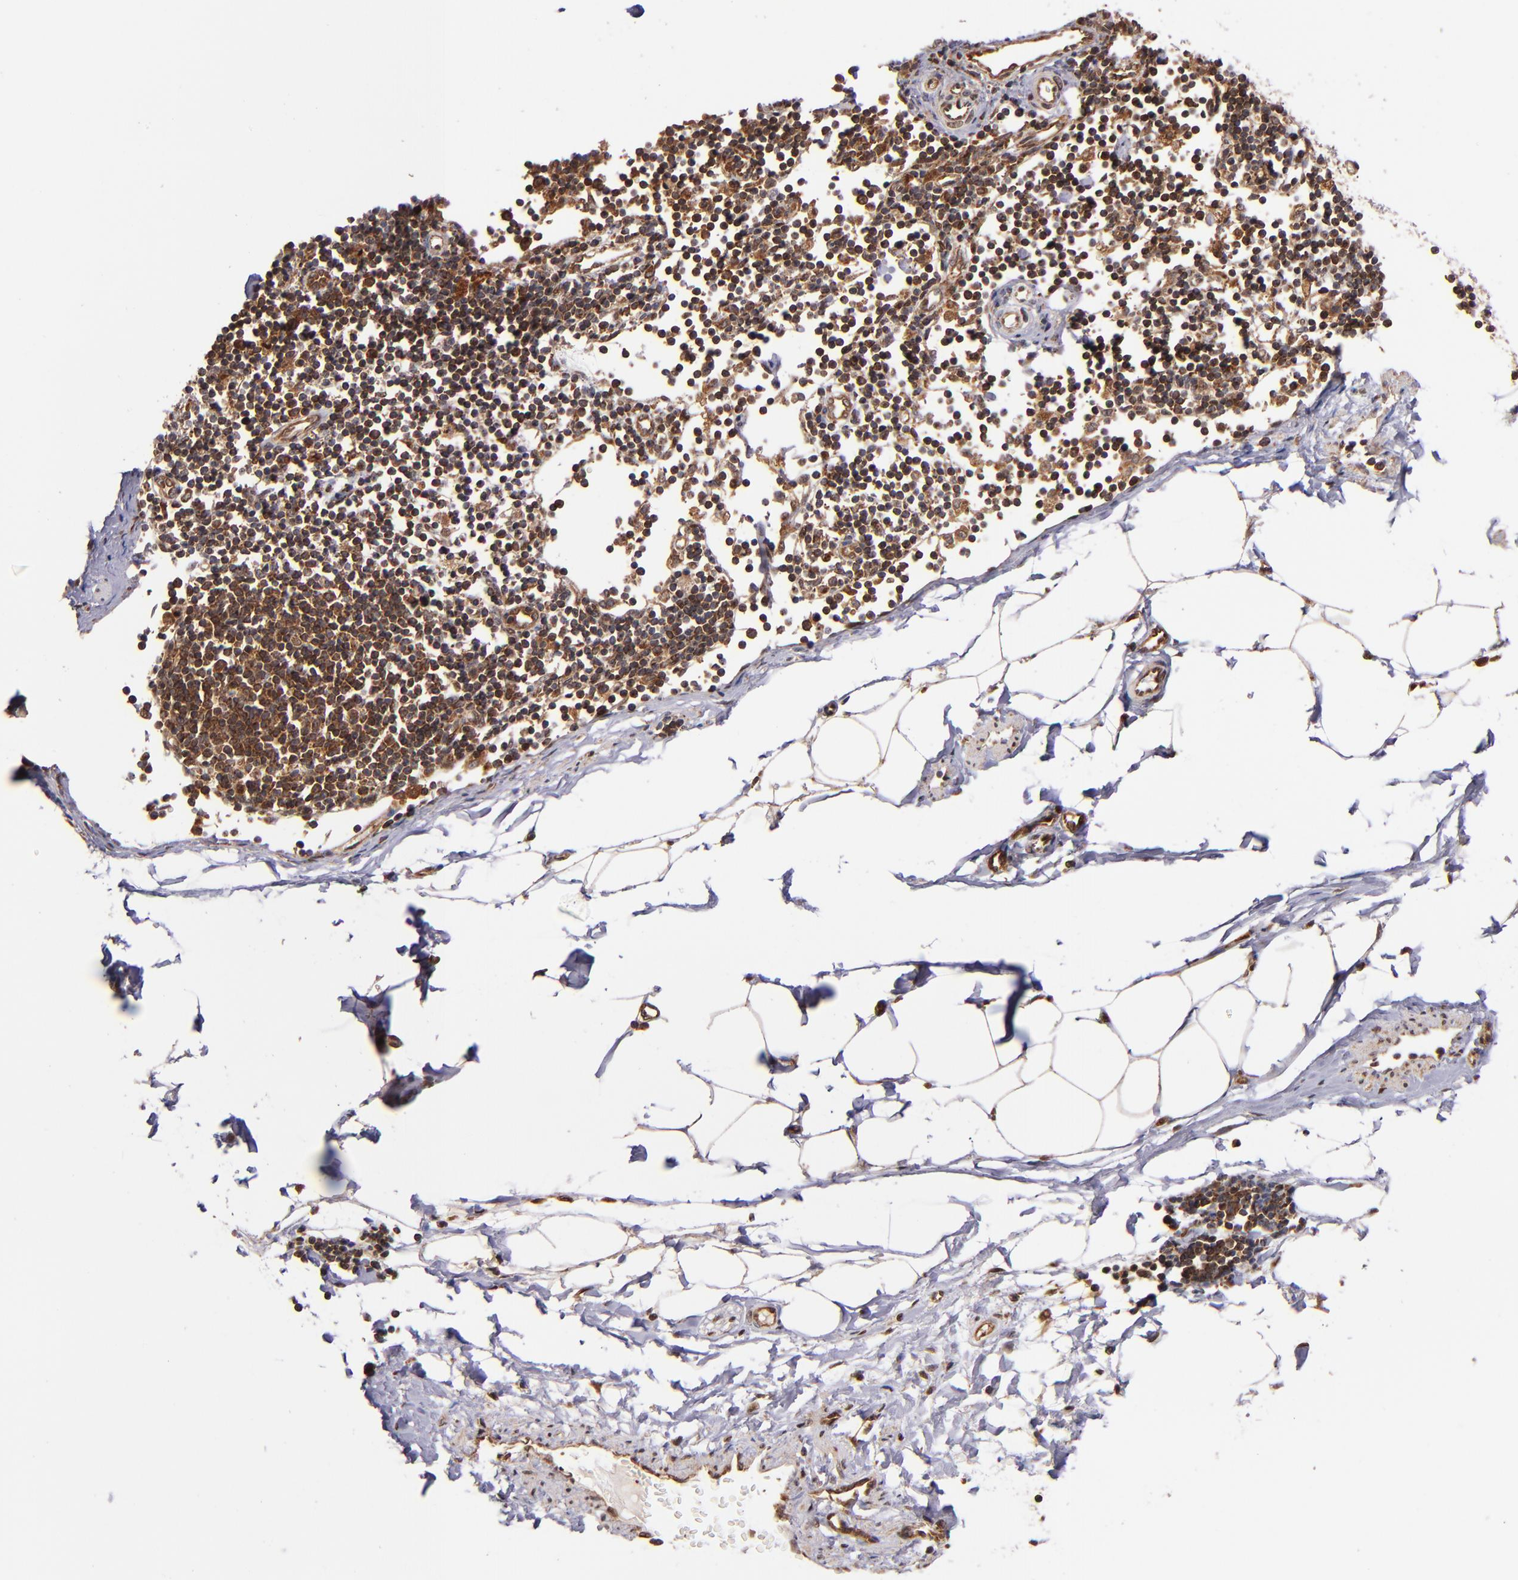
{"staining": {"intensity": "moderate", "quantity": "25%-75%", "location": "cytoplasmic/membranous,nuclear"}, "tissue": "adipose tissue", "cell_type": "Adipocytes", "image_type": "normal", "snomed": [{"axis": "morphology", "description": "Normal tissue, NOS"}, {"axis": "morphology", "description": "Adenocarcinoma, NOS"}, {"axis": "topography", "description": "Colon"}, {"axis": "topography", "description": "Peripheral nerve tissue"}], "caption": "Normal adipose tissue demonstrates moderate cytoplasmic/membranous,nuclear positivity in approximately 25%-75% of adipocytes, visualized by immunohistochemistry. The staining was performed using DAB to visualize the protein expression in brown, while the nuclei were stained in blue with hematoxylin (Magnification: 20x).", "gene": "STX8", "patient": {"sex": "male", "age": 14}}